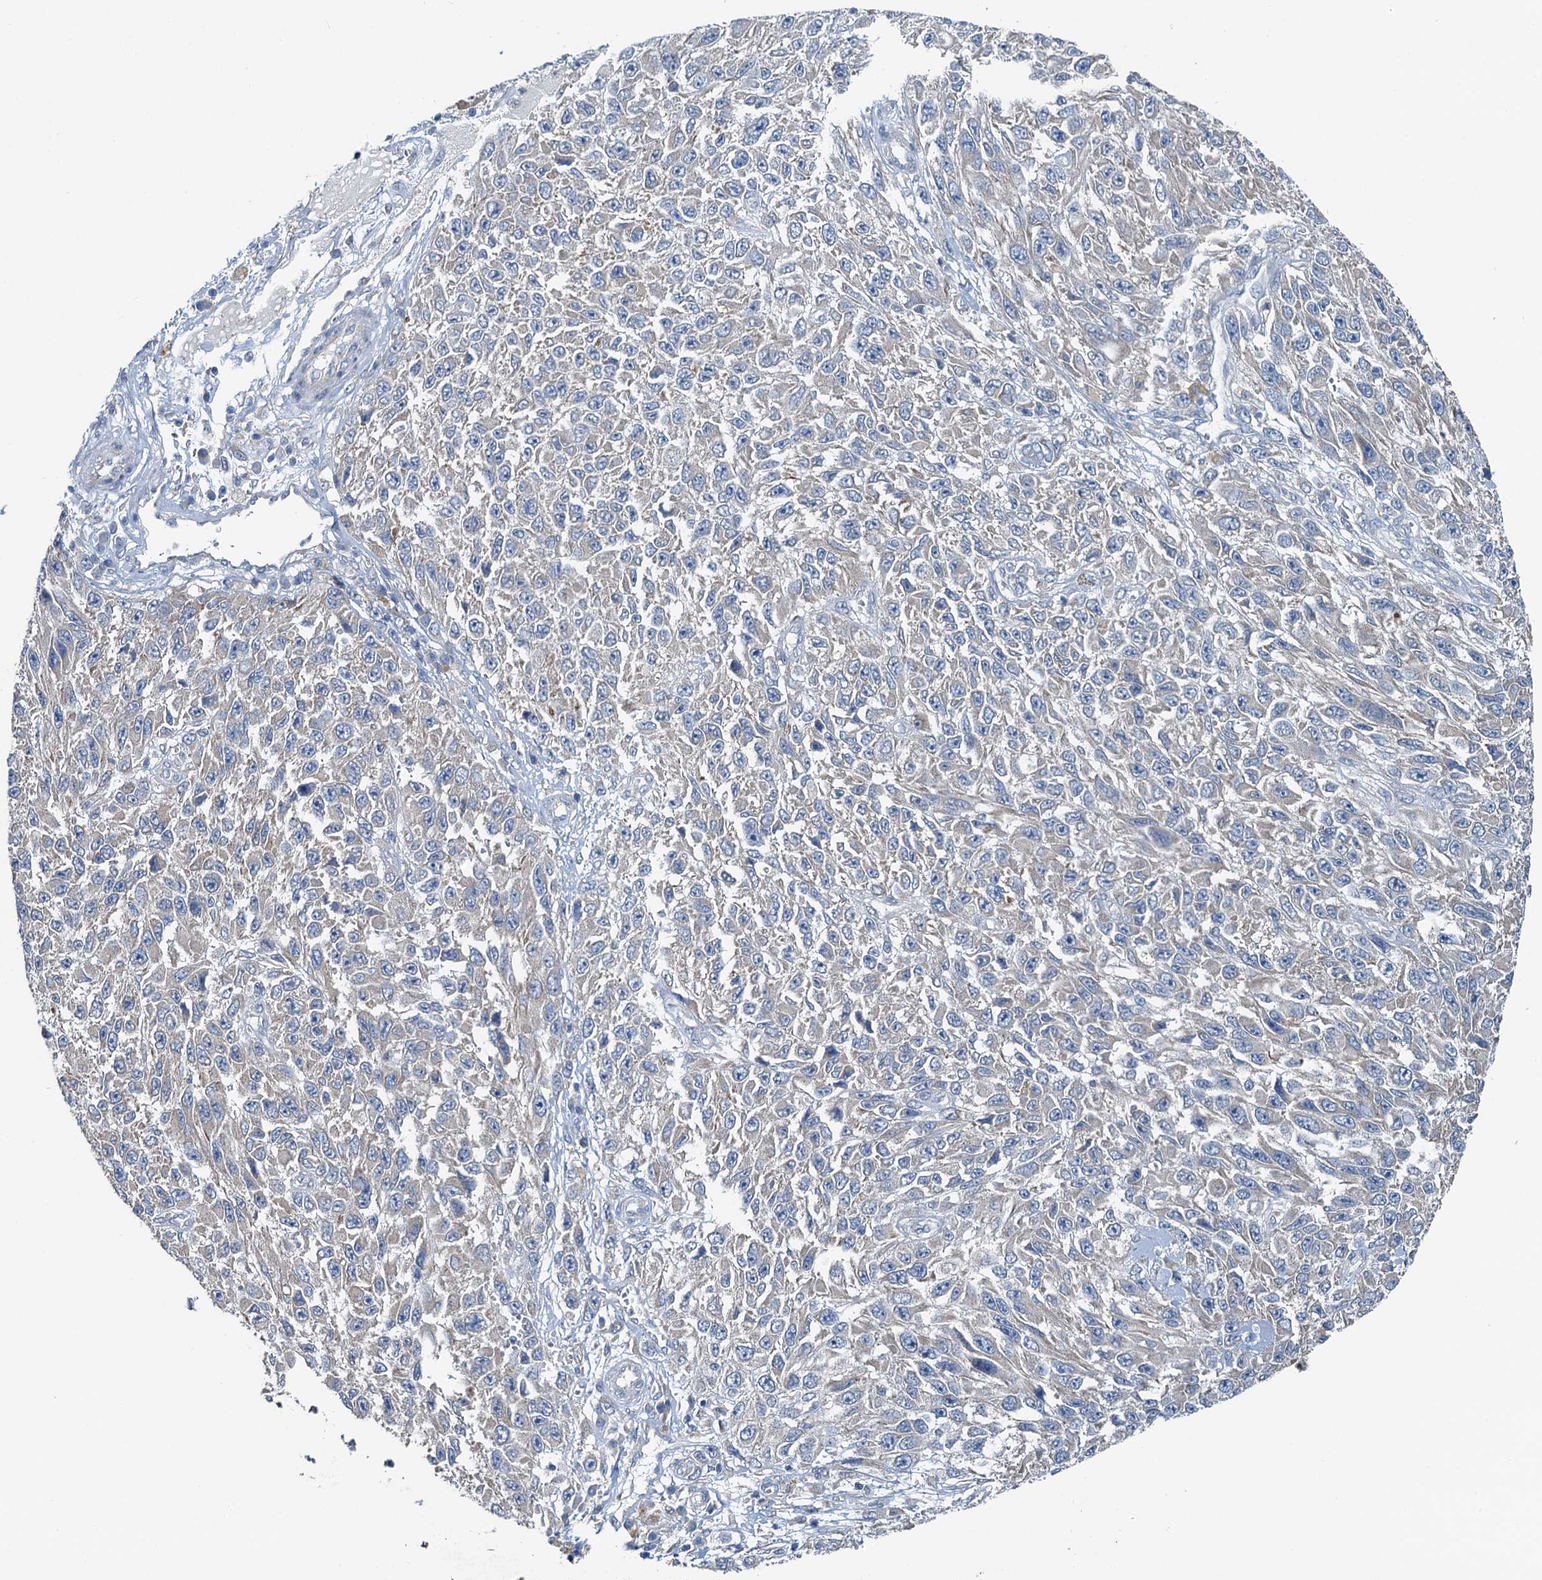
{"staining": {"intensity": "negative", "quantity": "none", "location": "none"}, "tissue": "melanoma", "cell_type": "Tumor cells", "image_type": "cancer", "snomed": [{"axis": "morphology", "description": "Normal tissue, NOS"}, {"axis": "morphology", "description": "Malignant melanoma, NOS"}, {"axis": "topography", "description": "Skin"}], "caption": "Human malignant melanoma stained for a protein using IHC exhibits no staining in tumor cells.", "gene": "C6orf120", "patient": {"sex": "female", "age": 96}}